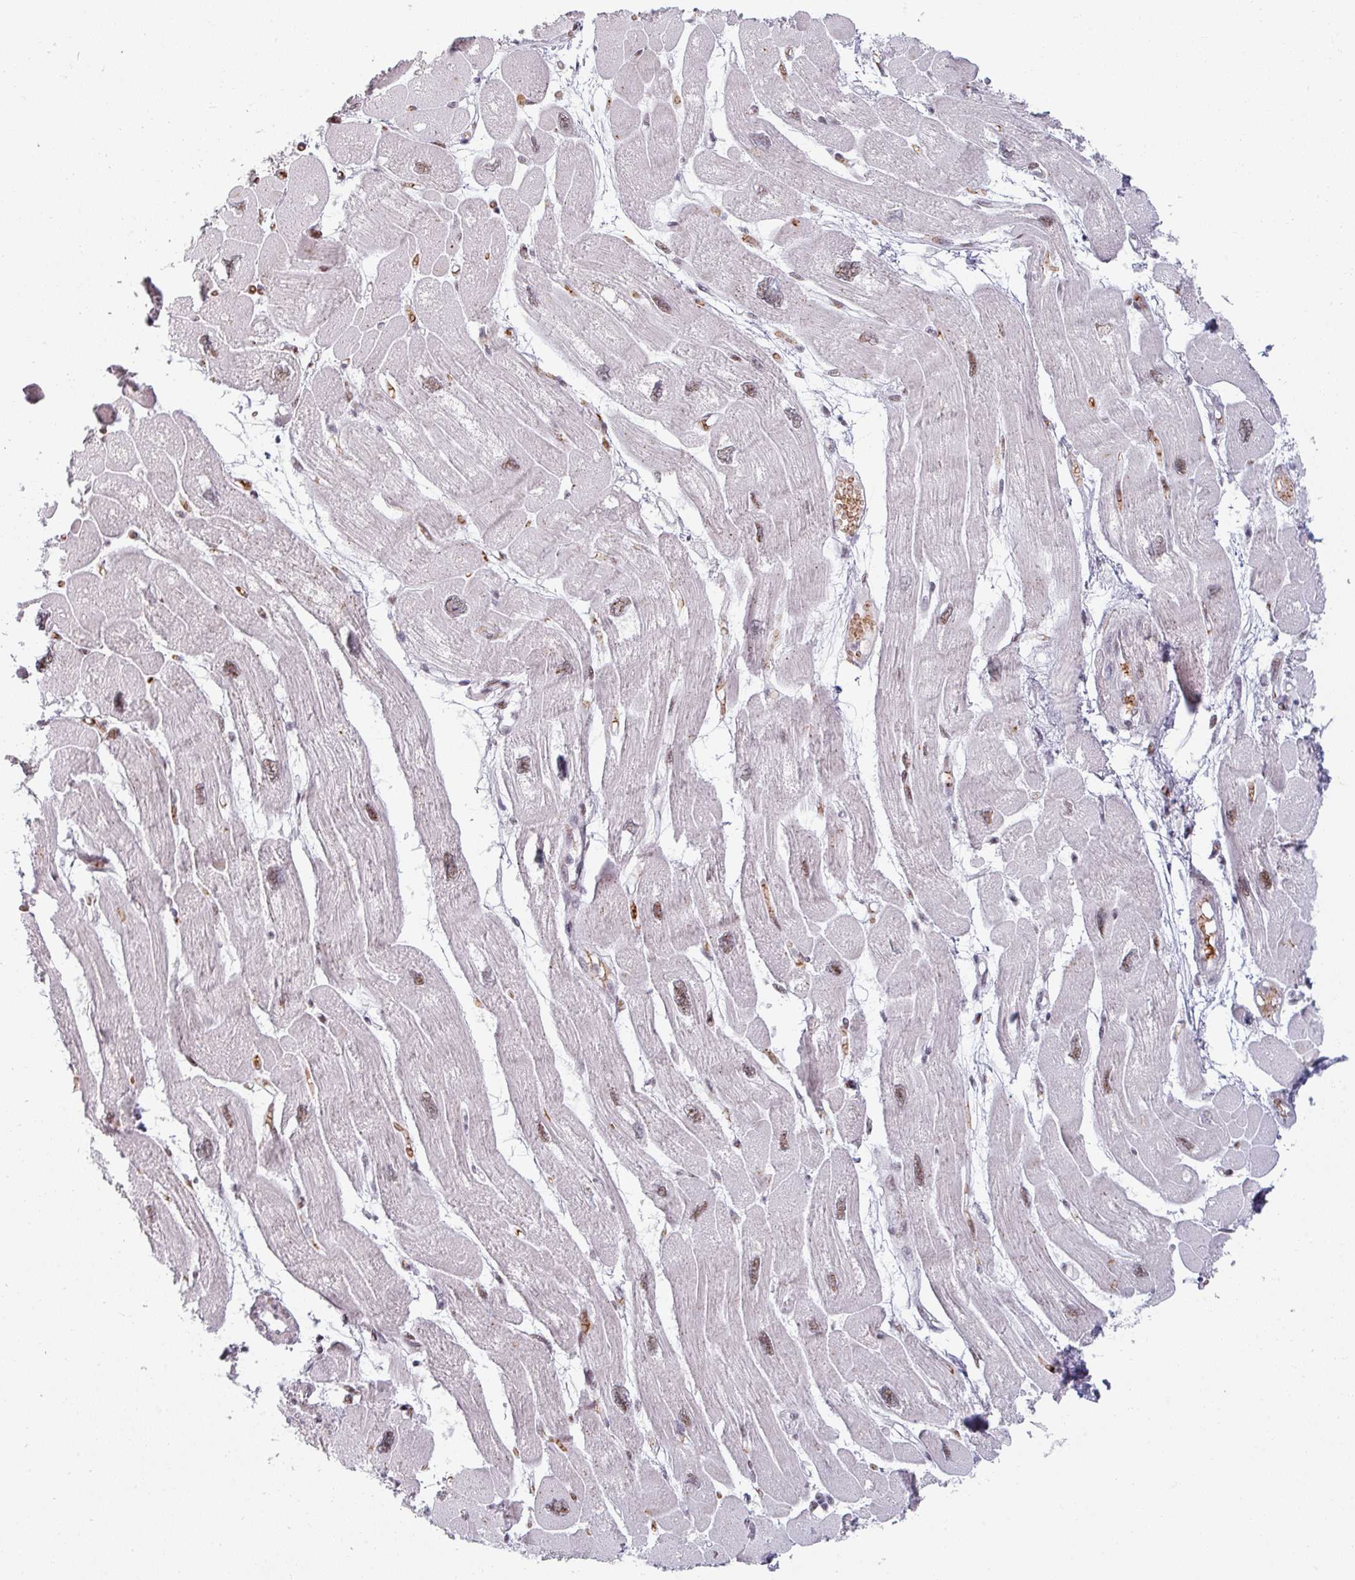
{"staining": {"intensity": "moderate", "quantity": "25%-75%", "location": "nuclear"}, "tissue": "heart muscle", "cell_type": "Cardiomyocytes", "image_type": "normal", "snomed": [{"axis": "morphology", "description": "Normal tissue, NOS"}, {"axis": "topography", "description": "Heart"}], "caption": "Immunohistochemistry (IHC) of unremarkable heart muscle shows medium levels of moderate nuclear staining in about 25%-75% of cardiomyocytes. (brown staining indicates protein expression, while blue staining denotes nuclei).", "gene": "NCOR1", "patient": {"sex": "male", "age": 42}}